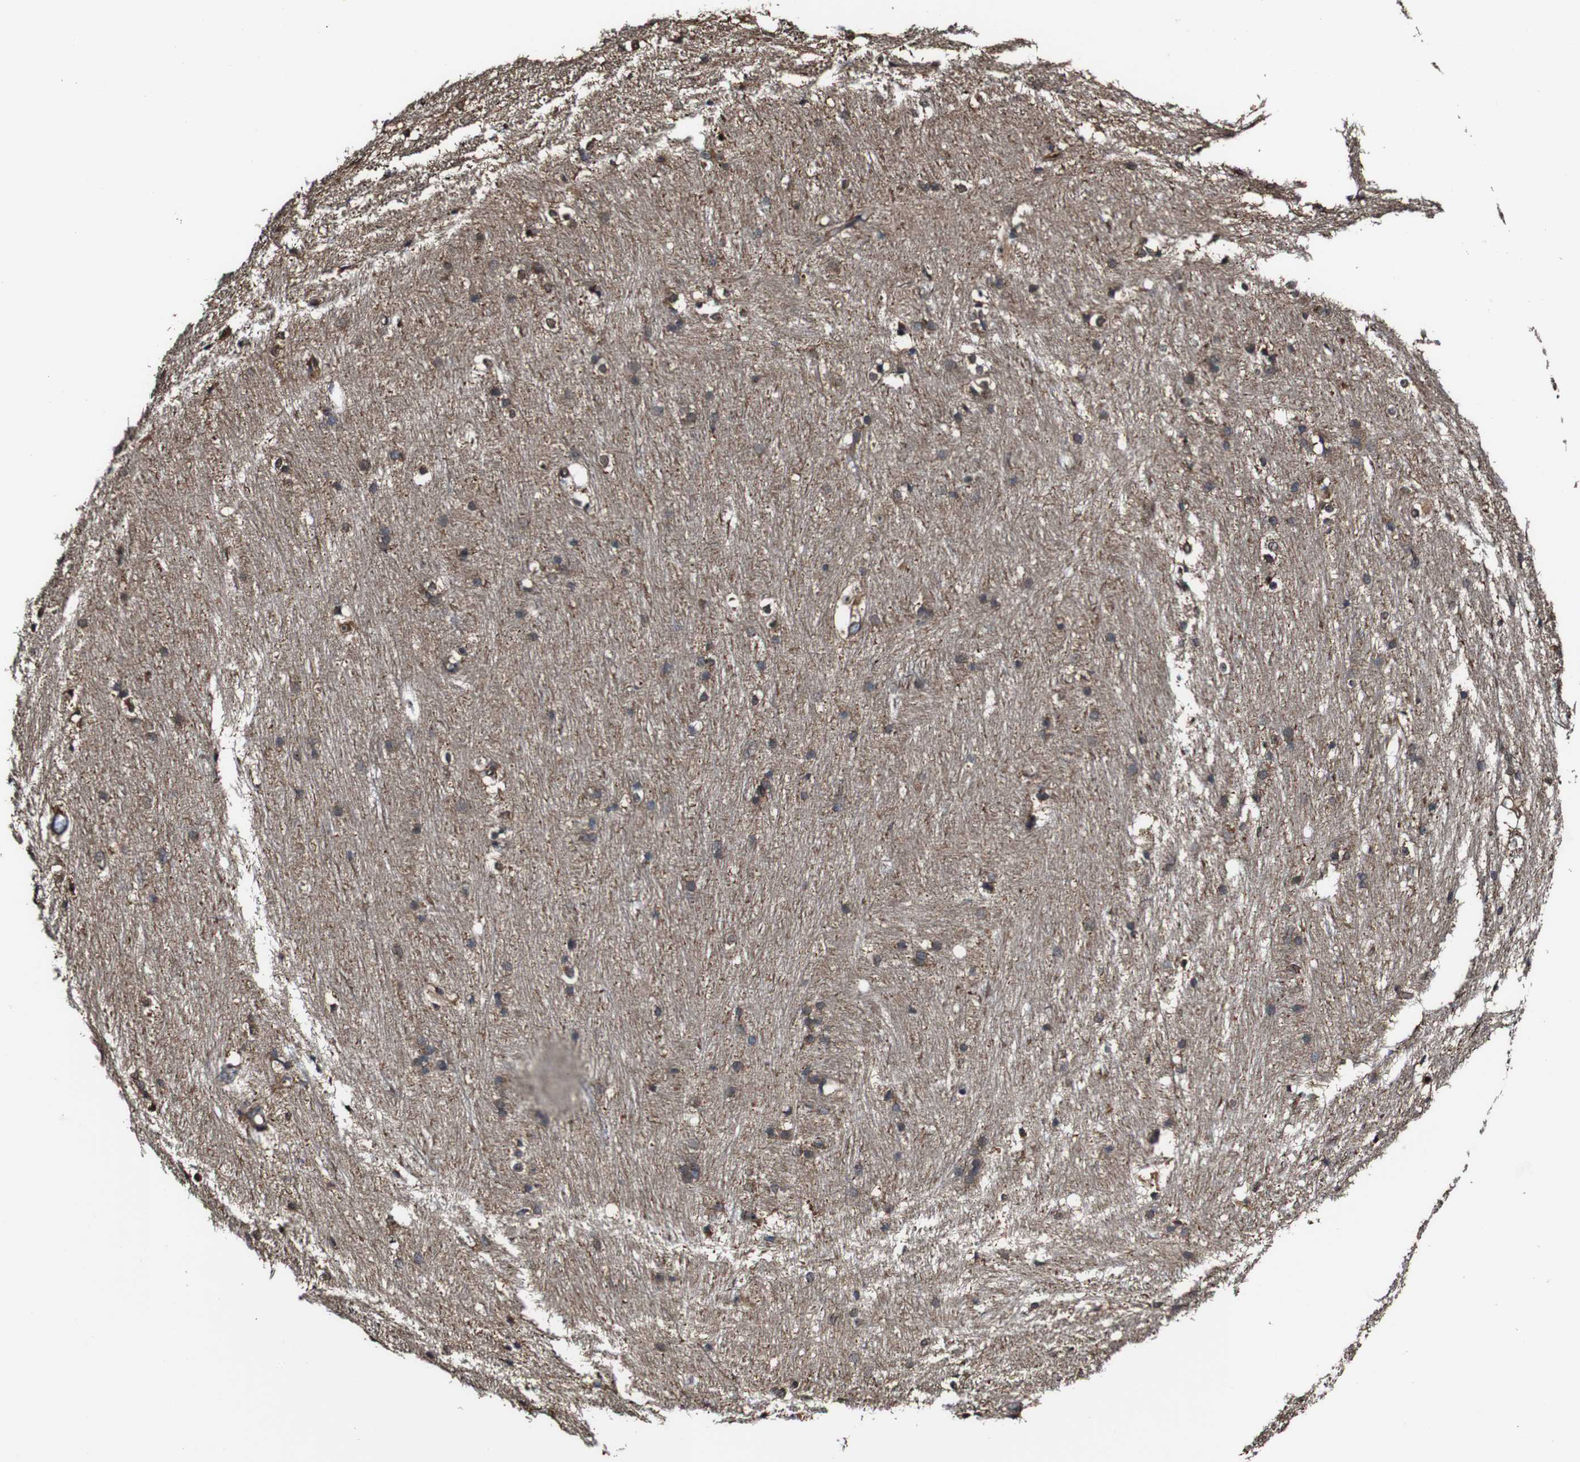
{"staining": {"intensity": "moderate", "quantity": "25%-75%", "location": "cytoplasmic/membranous"}, "tissue": "caudate", "cell_type": "Glial cells", "image_type": "normal", "snomed": [{"axis": "morphology", "description": "Normal tissue, NOS"}, {"axis": "topography", "description": "Lateral ventricle wall"}], "caption": "Immunohistochemical staining of unremarkable caudate displays medium levels of moderate cytoplasmic/membranous positivity in about 25%-75% of glial cells. (Stains: DAB in brown, nuclei in blue, Microscopy: brightfield microscopy at high magnification).", "gene": "PTPRR", "patient": {"sex": "female", "age": 19}}